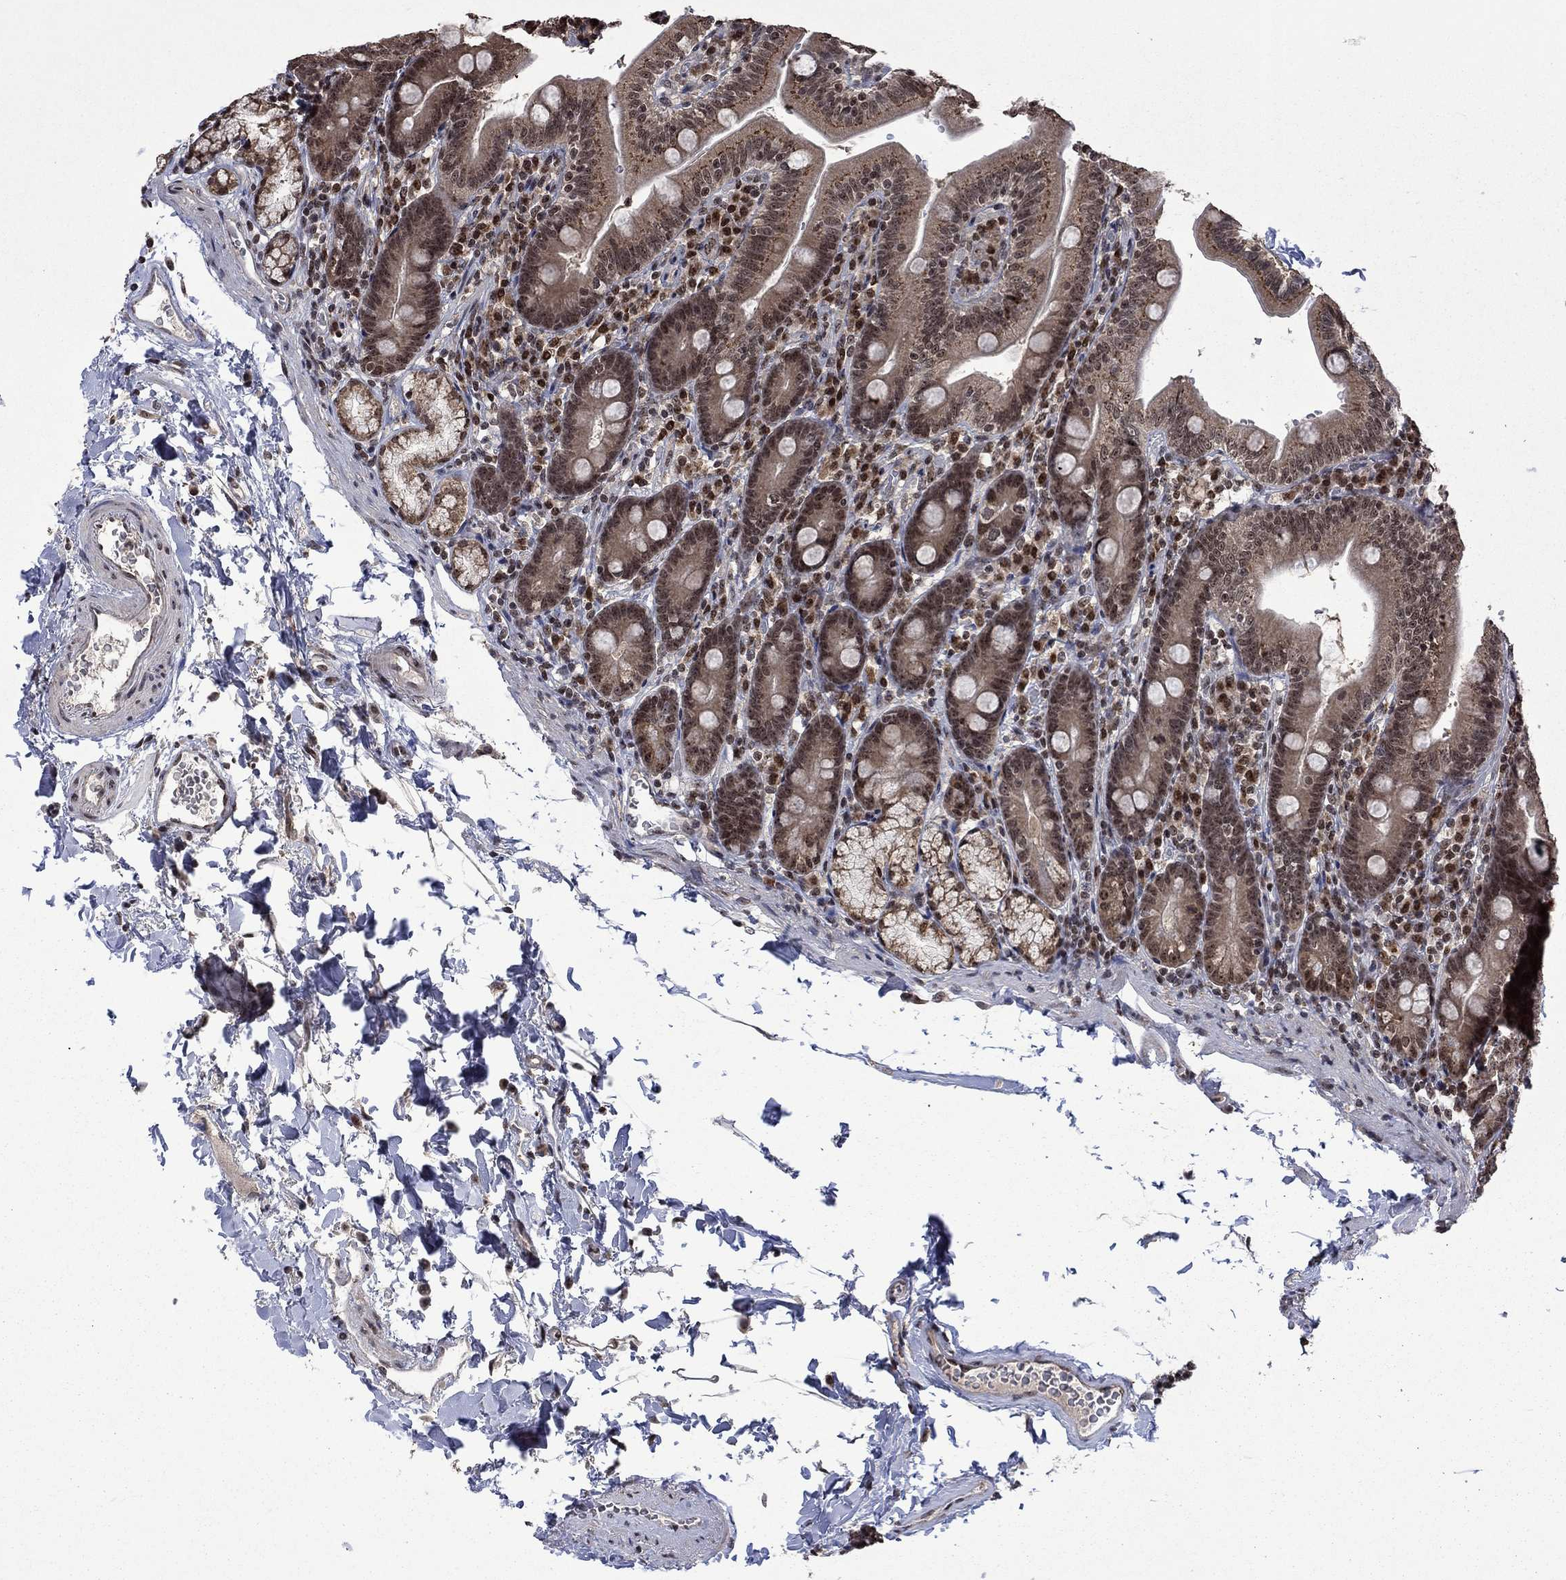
{"staining": {"intensity": "weak", "quantity": ">75%", "location": "cytoplasmic/membranous"}, "tissue": "duodenum", "cell_type": "Glandular cells", "image_type": "normal", "snomed": [{"axis": "morphology", "description": "Normal tissue, NOS"}, {"axis": "topography", "description": "Duodenum"}], "caption": "A brown stain labels weak cytoplasmic/membranous staining of a protein in glandular cells of unremarkable human duodenum. Nuclei are stained in blue.", "gene": "FBLL1", "patient": {"sex": "female", "age": 67}}